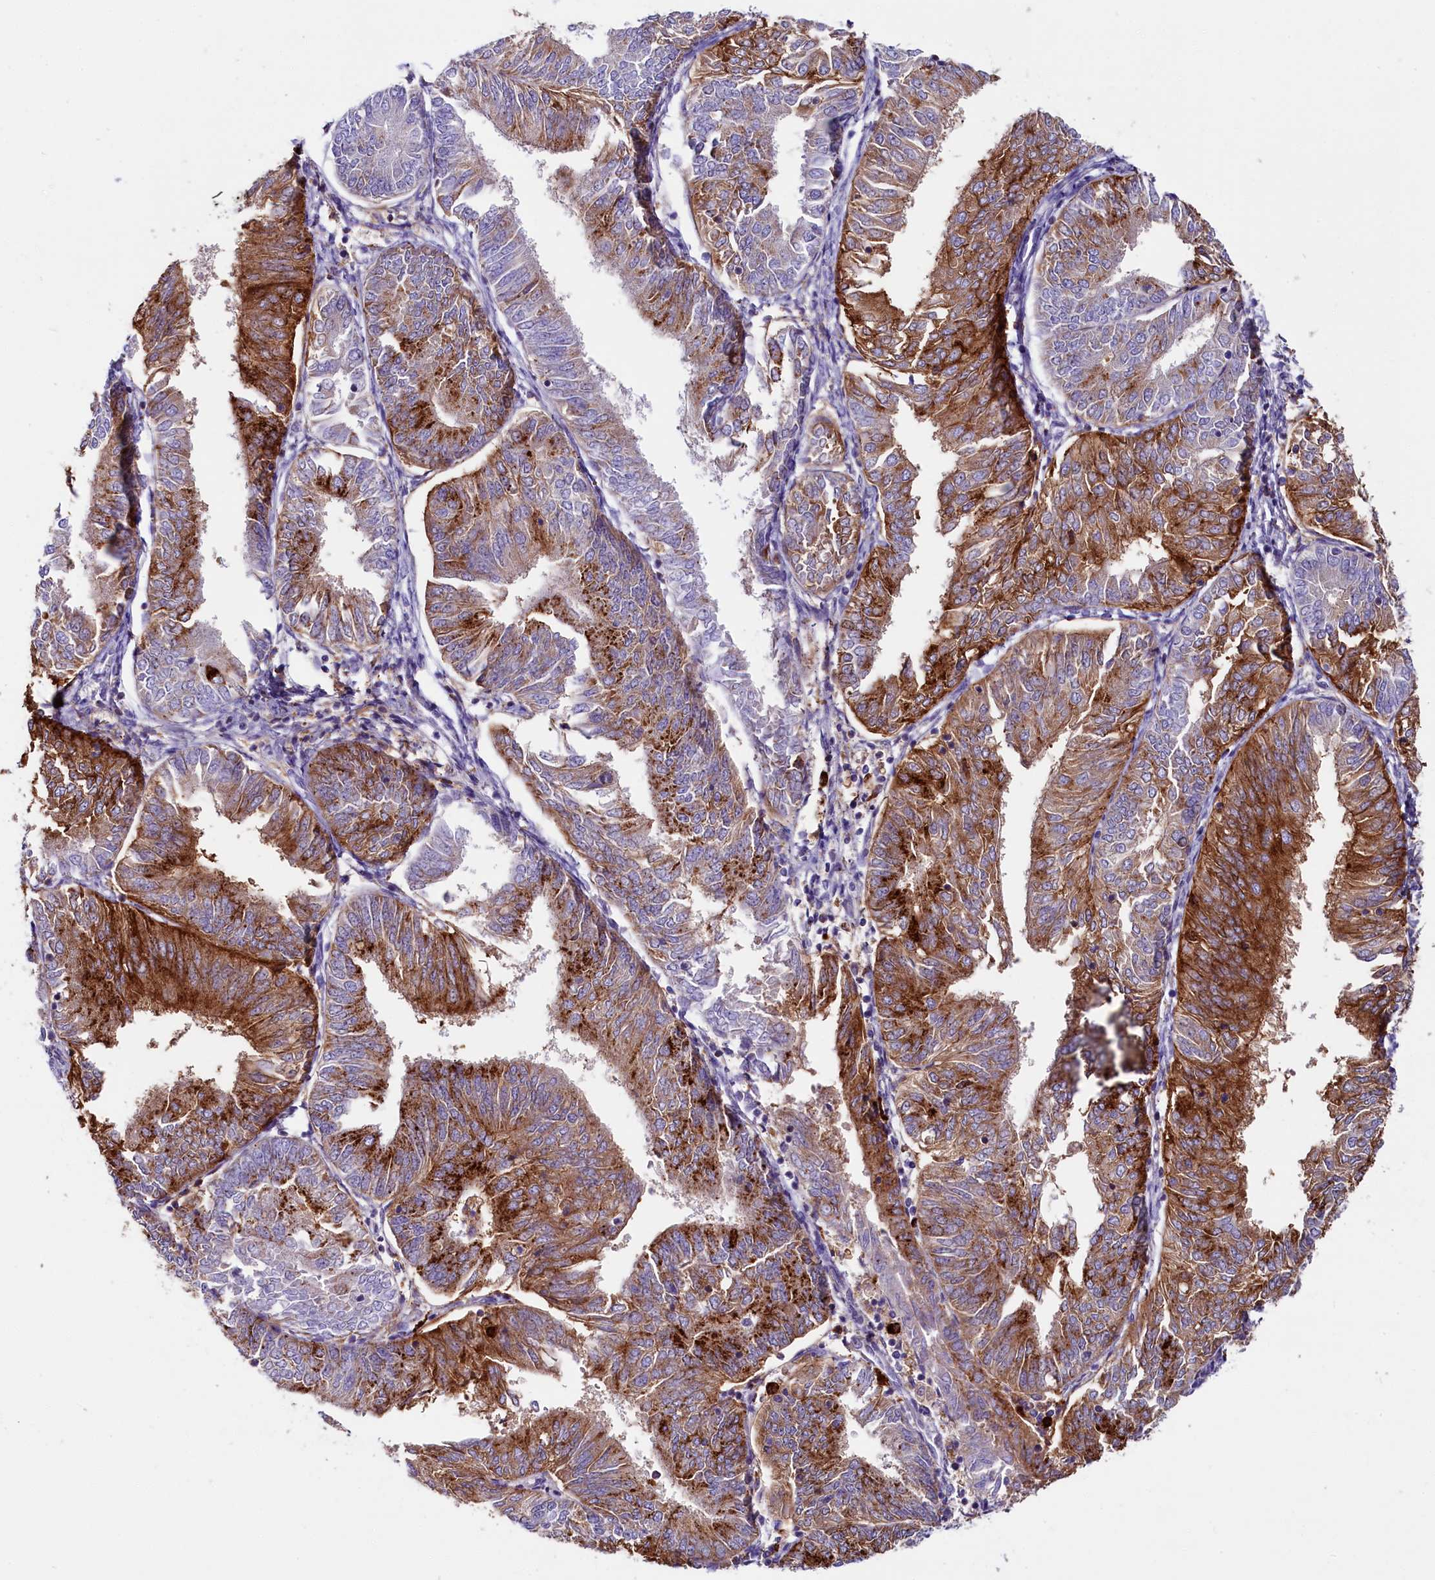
{"staining": {"intensity": "strong", "quantity": "25%-75%", "location": "cytoplasmic/membranous"}, "tissue": "endometrial cancer", "cell_type": "Tumor cells", "image_type": "cancer", "snomed": [{"axis": "morphology", "description": "Adenocarcinoma, NOS"}, {"axis": "topography", "description": "Endometrium"}], "caption": "Protein staining by IHC demonstrates strong cytoplasmic/membranous staining in about 25%-75% of tumor cells in endometrial cancer.", "gene": "IL20RA", "patient": {"sex": "female", "age": 58}}